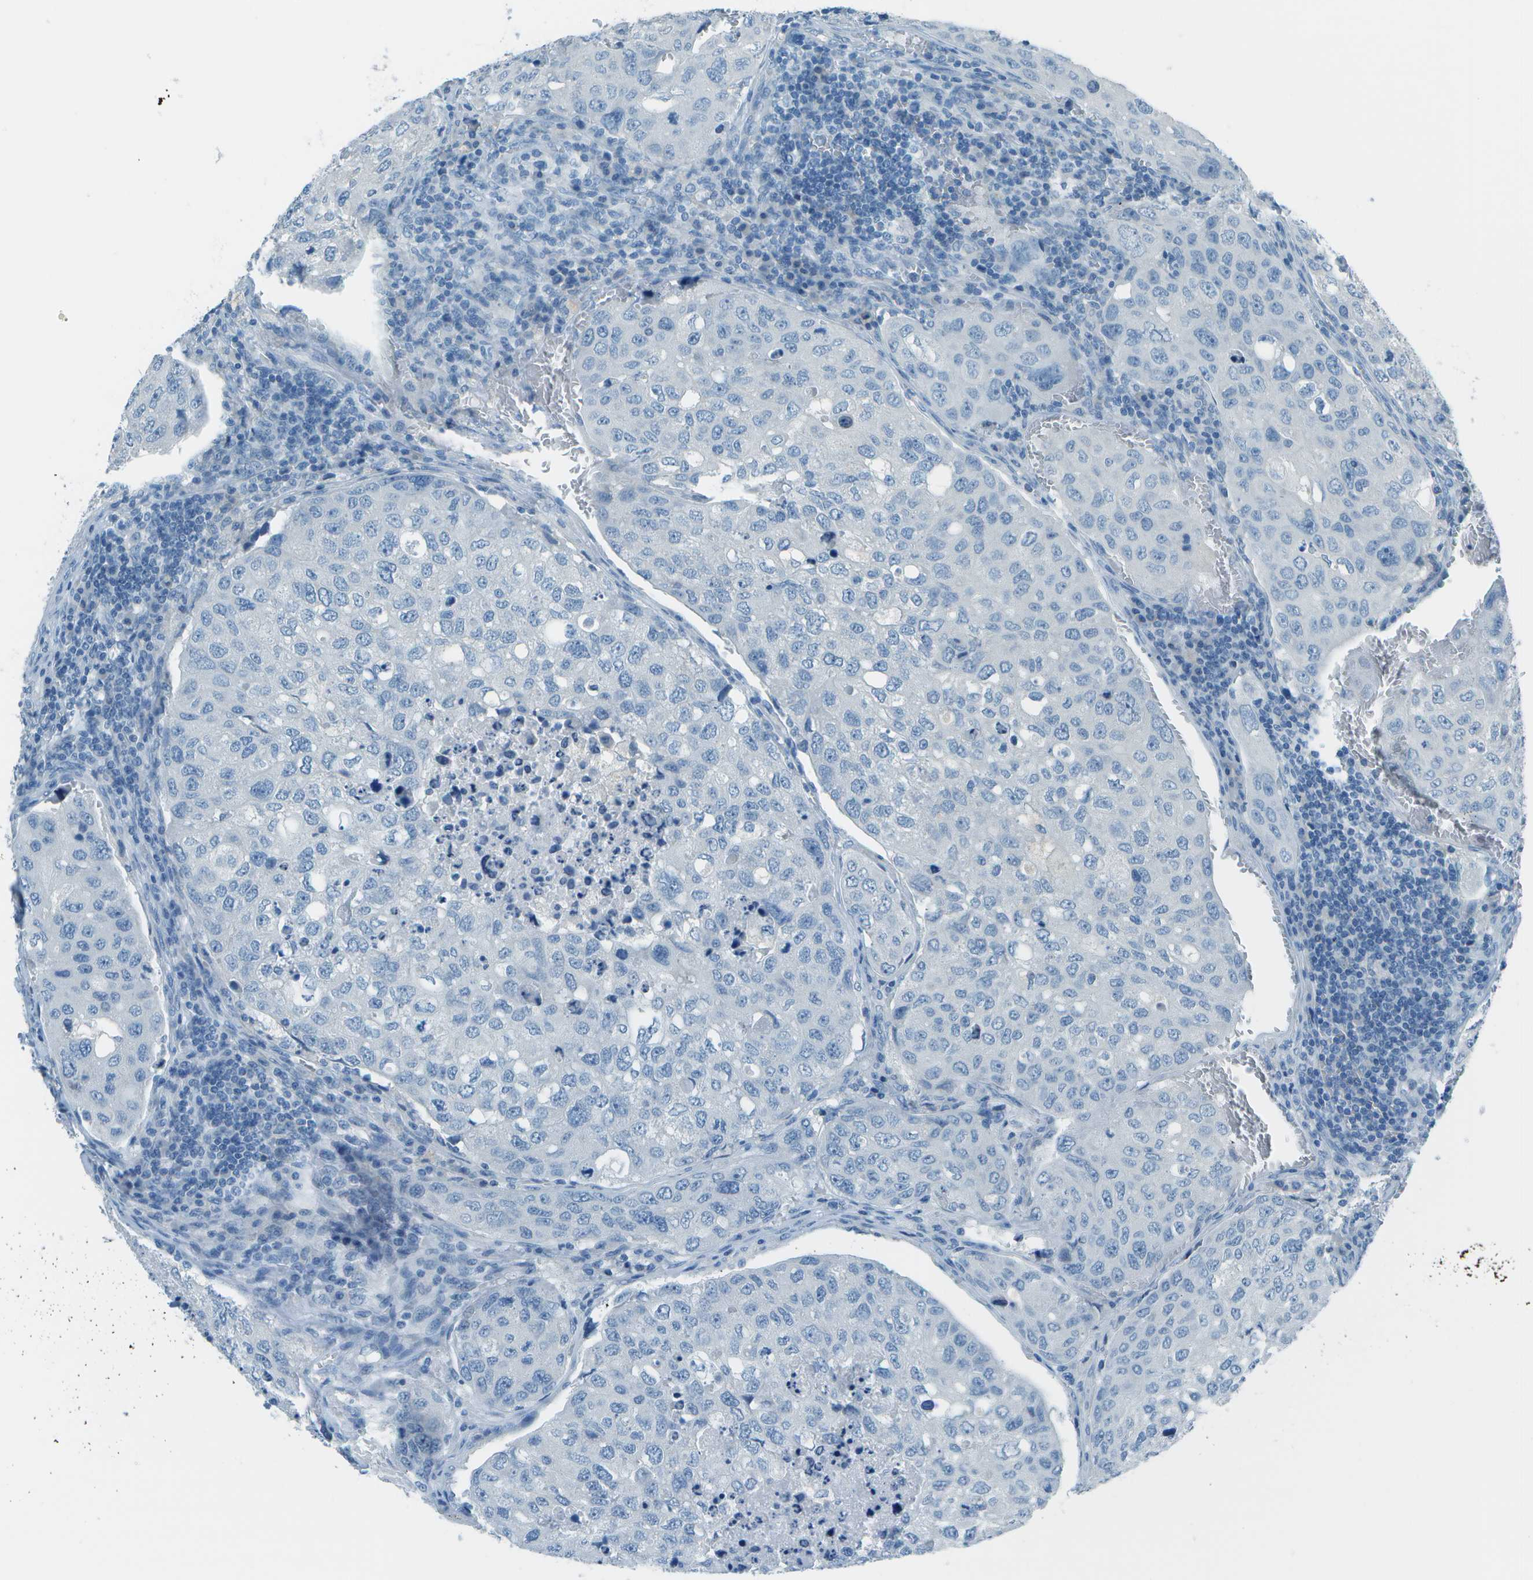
{"staining": {"intensity": "negative", "quantity": "none", "location": "none"}, "tissue": "urothelial cancer", "cell_type": "Tumor cells", "image_type": "cancer", "snomed": [{"axis": "morphology", "description": "Urothelial carcinoma, High grade"}, {"axis": "topography", "description": "Lymph node"}, {"axis": "topography", "description": "Urinary bladder"}], "caption": "Micrograph shows no significant protein expression in tumor cells of urothelial cancer. (Stains: DAB (3,3'-diaminobenzidine) immunohistochemistry with hematoxylin counter stain, Microscopy: brightfield microscopy at high magnification).", "gene": "FGF1", "patient": {"sex": "male", "age": 51}}